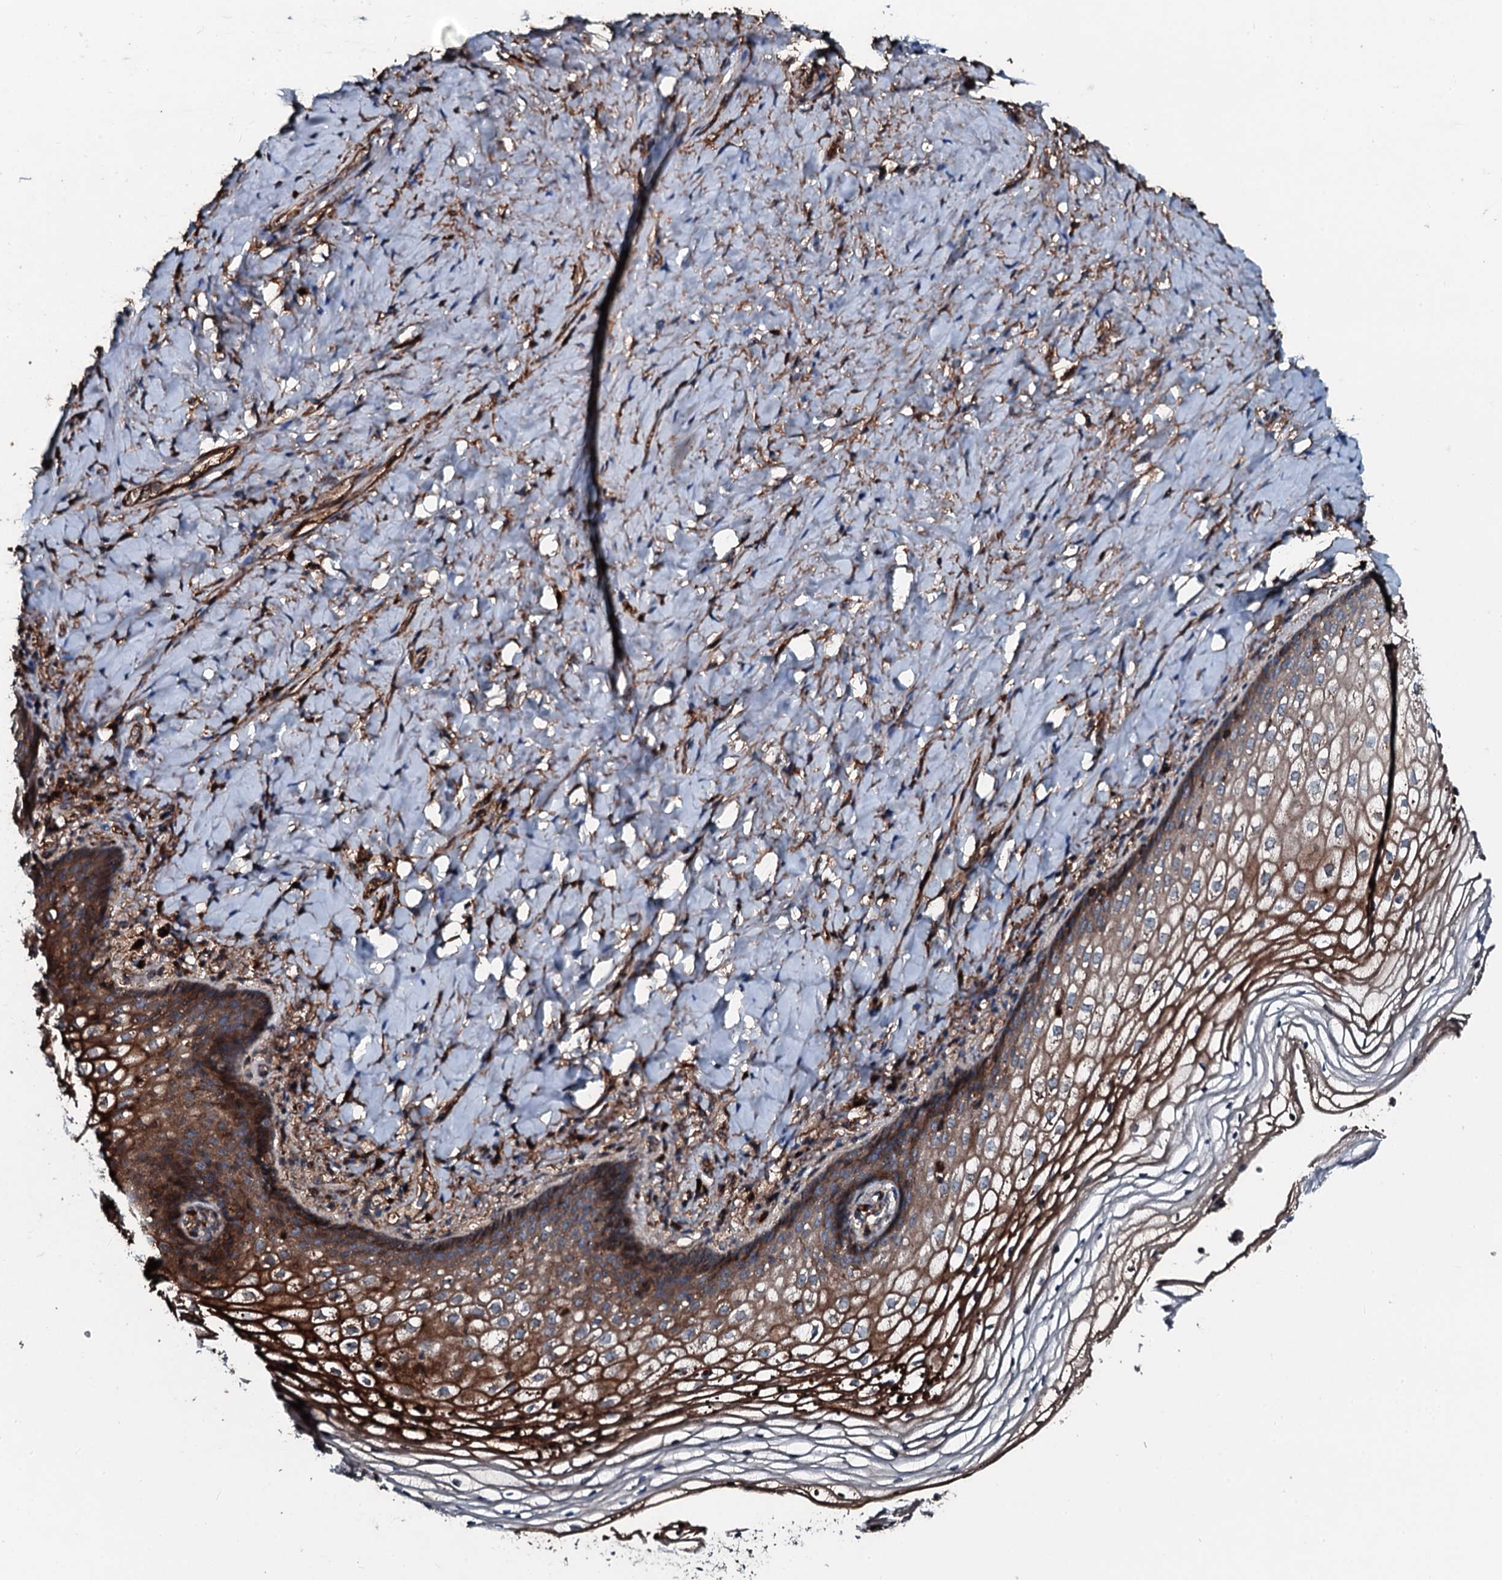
{"staining": {"intensity": "strong", "quantity": "25%-75%", "location": "cytoplasmic/membranous"}, "tissue": "vagina", "cell_type": "Squamous epithelial cells", "image_type": "normal", "snomed": [{"axis": "morphology", "description": "Normal tissue, NOS"}, {"axis": "topography", "description": "Vagina"}], "caption": "Vagina stained with immunohistochemistry shows strong cytoplasmic/membranous expression in approximately 25%-75% of squamous epithelial cells.", "gene": "AARS1", "patient": {"sex": "female", "age": 60}}